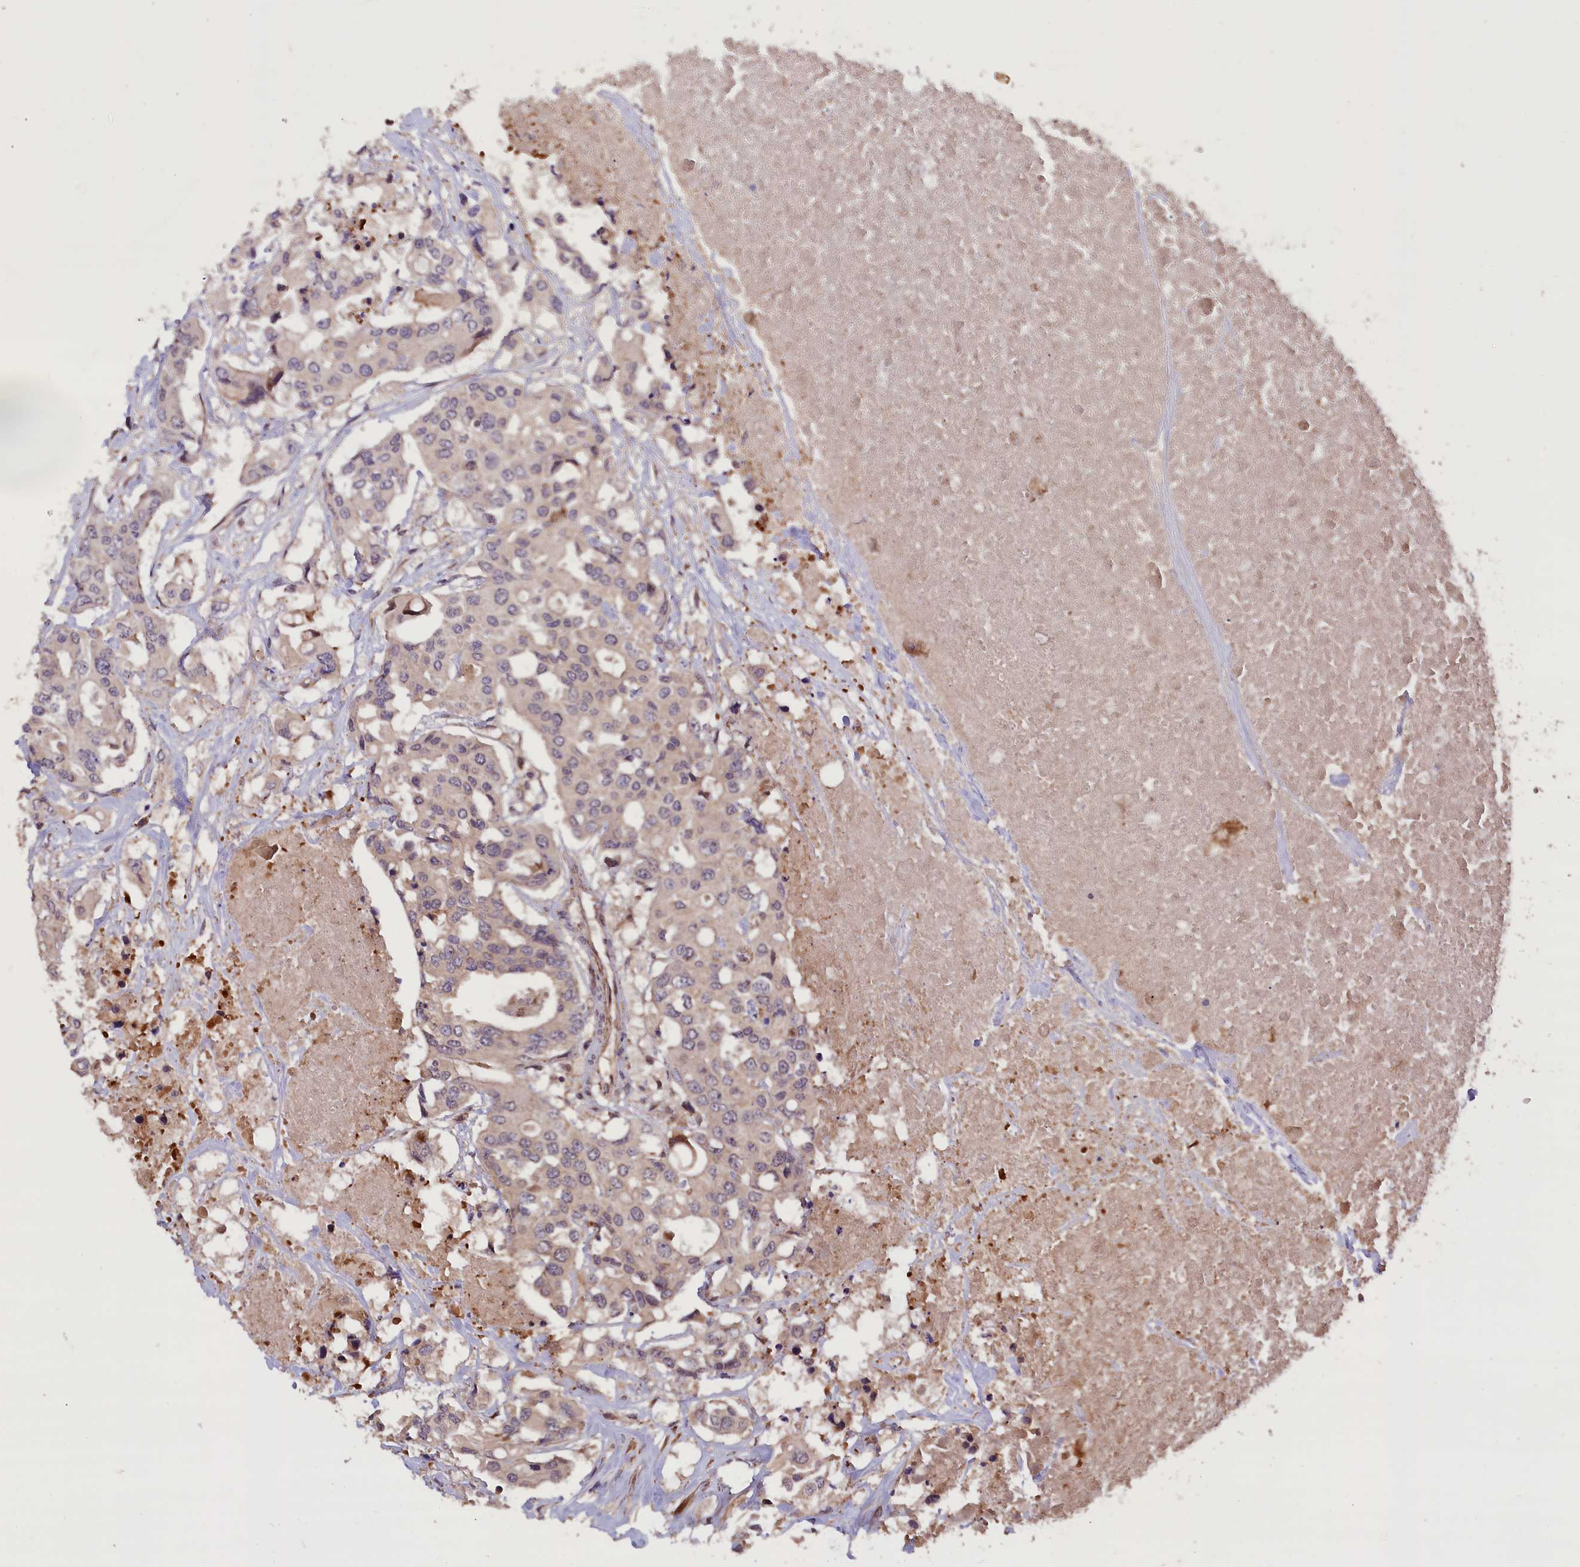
{"staining": {"intensity": "negative", "quantity": "none", "location": "none"}, "tissue": "colorectal cancer", "cell_type": "Tumor cells", "image_type": "cancer", "snomed": [{"axis": "morphology", "description": "Adenocarcinoma, NOS"}, {"axis": "topography", "description": "Colon"}], "caption": "A micrograph of human adenocarcinoma (colorectal) is negative for staining in tumor cells.", "gene": "DNAJB9", "patient": {"sex": "male", "age": 77}}